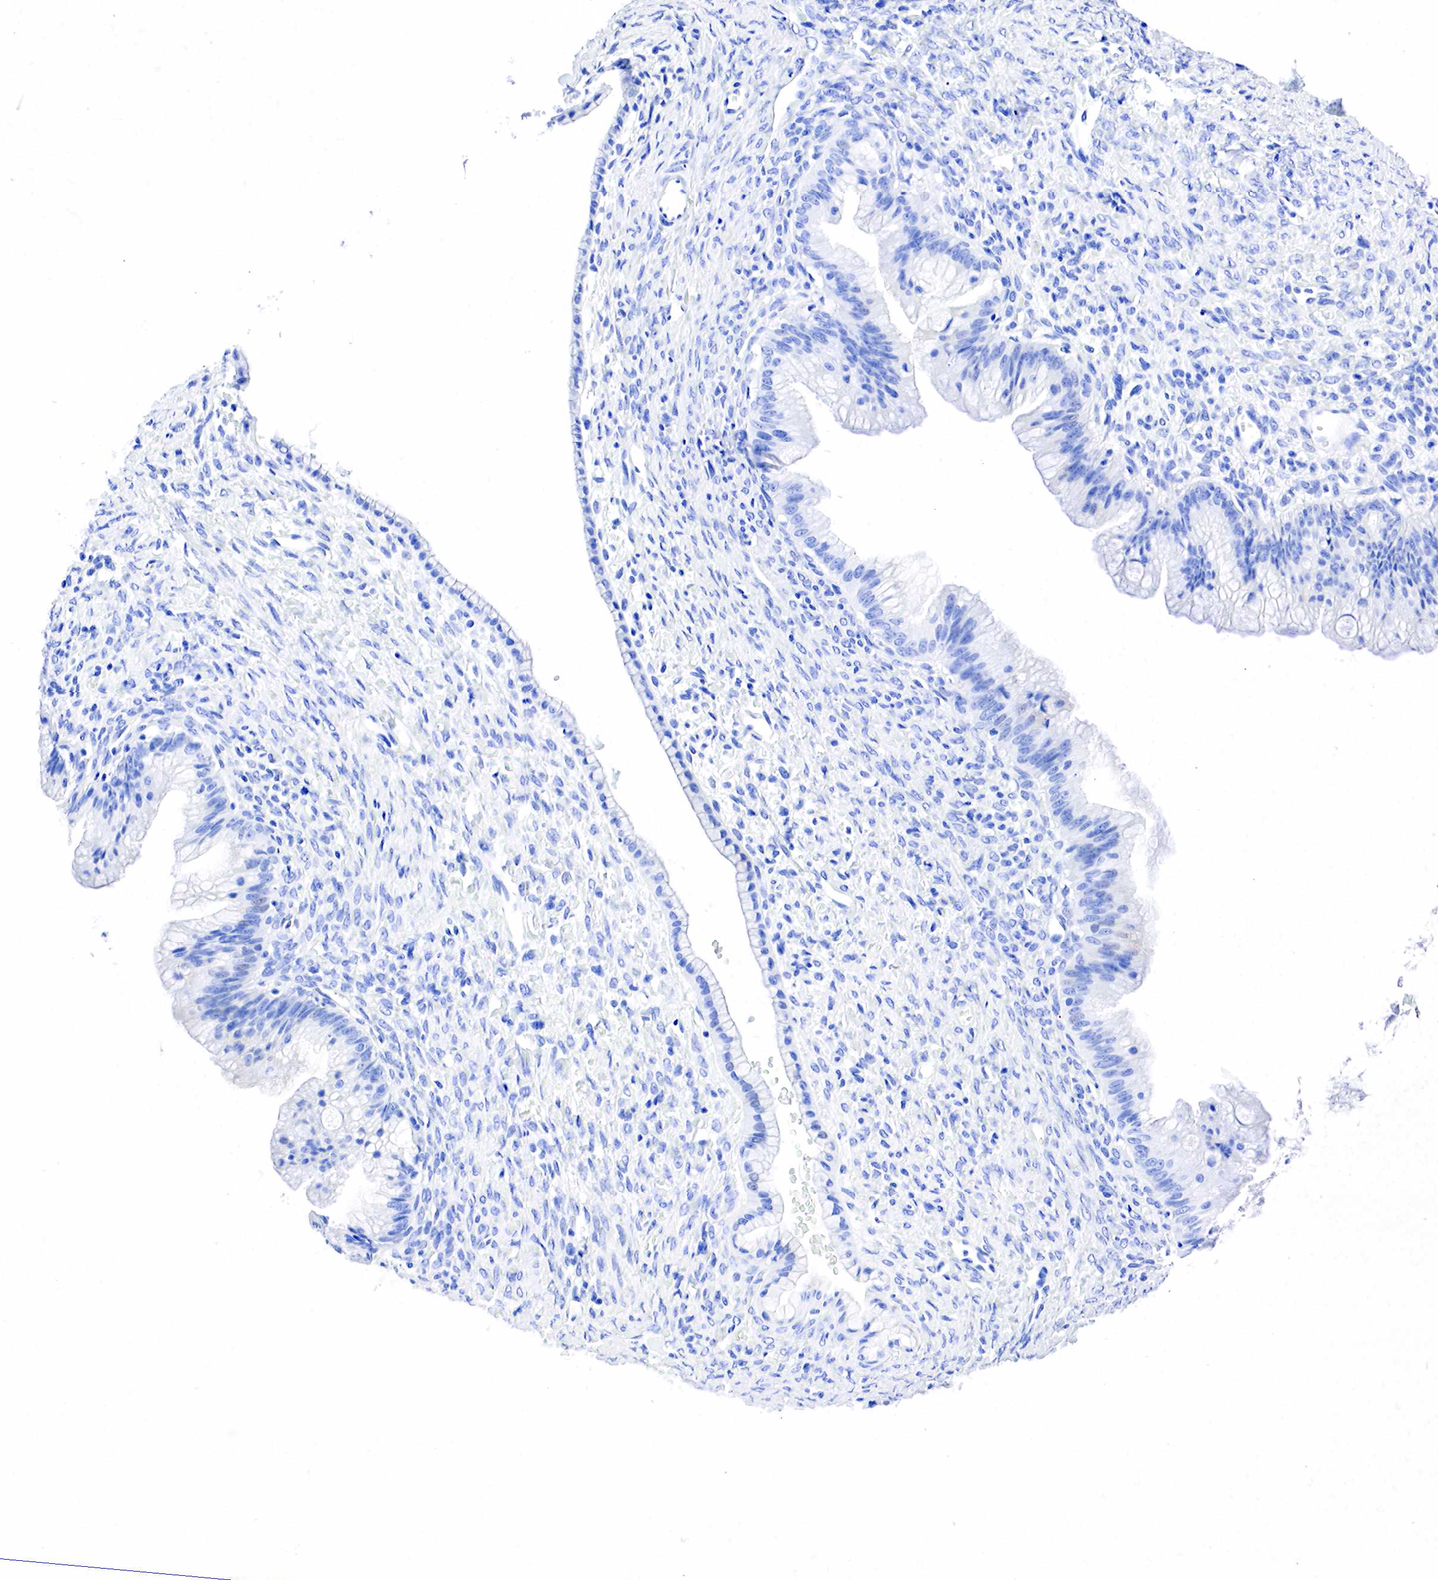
{"staining": {"intensity": "negative", "quantity": "none", "location": "none"}, "tissue": "ovarian cancer", "cell_type": "Tumor cells", "image_type": "cancer", "snomed": [{"axis": "morphology", "description": "Cystadenocarcinoma, mucinous, NOS"}, {"axis": "topography", "description": "Ovary"}], "caption": "High magnification brightfield microscopy of ovarian mucinous cystadenocarcinoma stained with DAB (3,3'-diaminobenzidine) (brown) and counterstained with hematoxylin (blue): tumor cells show no significant expression.", "gene": "PTH", "patient": {"sex": "female", "age": 25}}